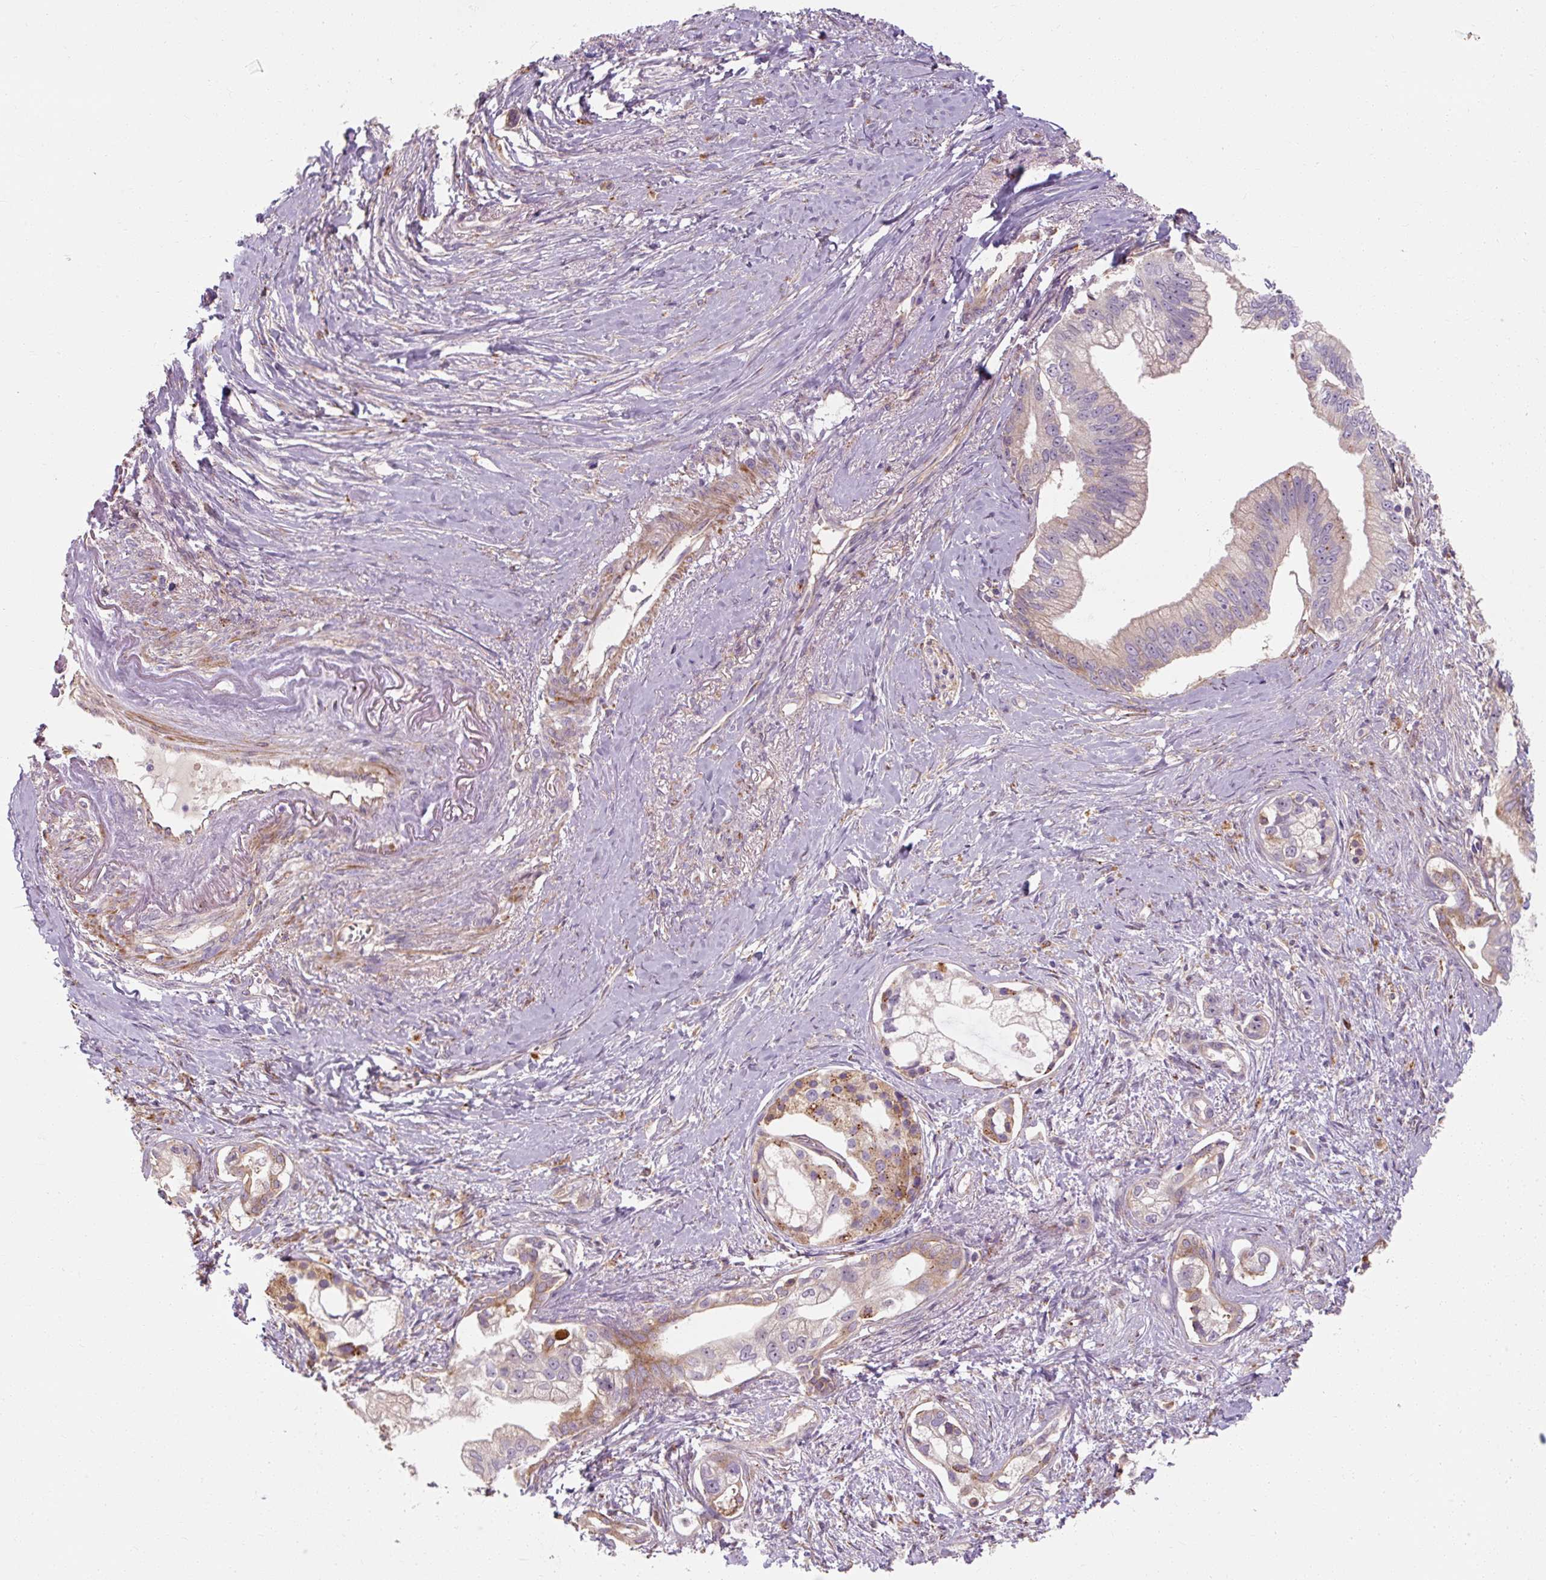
{"staining": {"intensity": "weak", "quantity": "25%-75%", "location": "cytoplasmic/membranous"}, "tissue": "pancreatic cancer", "cell_type": "Tumor cells", "image_type": "cancer", "snomed": [{"axis": "morphology", "description": "Adenocarcinoma, NOS"}, {"axis": "topography", "description": "Pancreas"}], "caption": "Immunohistochemistry photomicrograph of neoplastic tissue: pancreatic cancer (adenocarcinoma) stained using immunohistochemistry (IHC) displays low levels of weak protein expression localized specifically in the cytoplasmic/membranous of tumor cells, appearing as a cytoplasmic/membranous brown color.", "gene": "TBC1D4", "patient": {"sex": "male", "age": 70}}